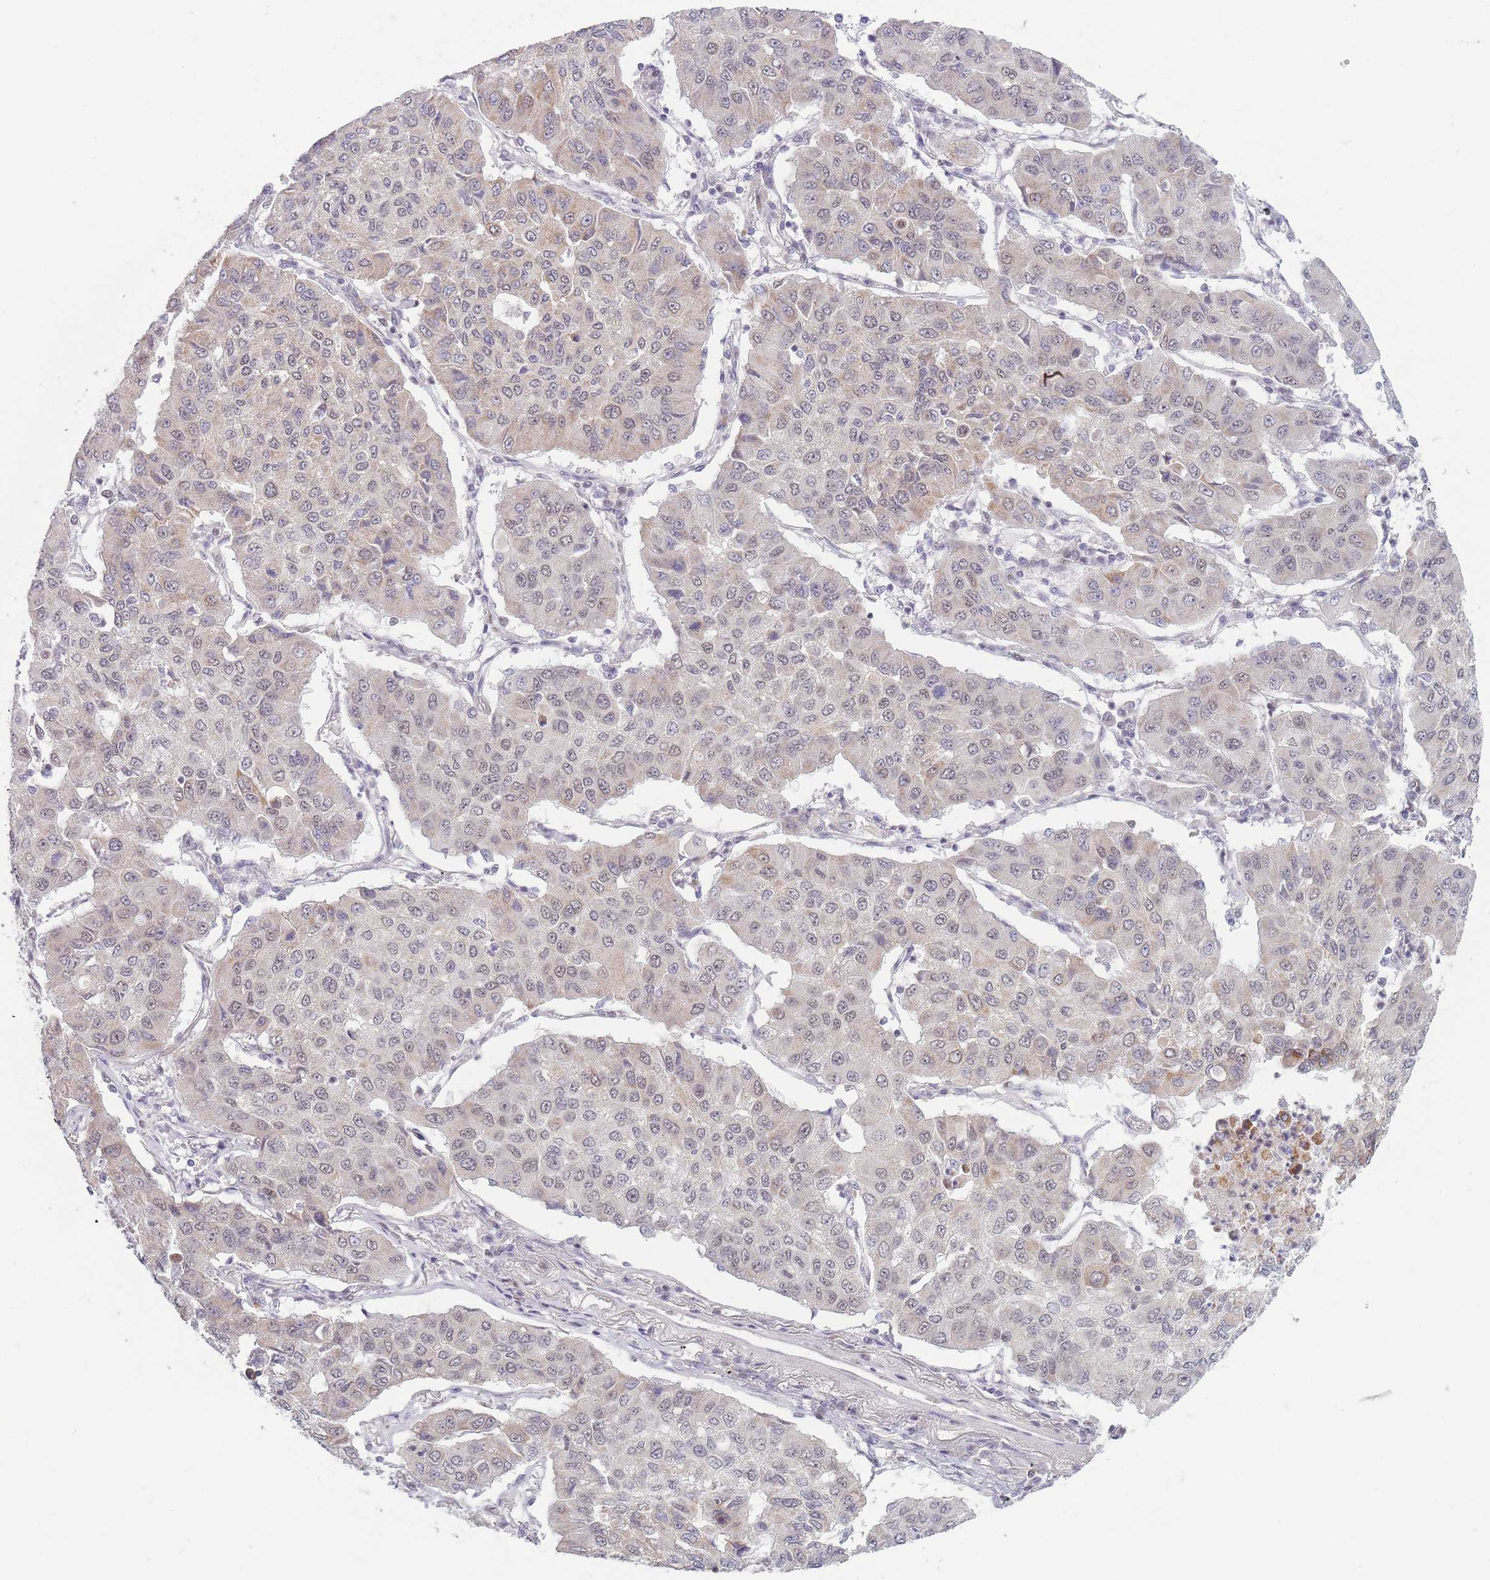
{"staining": {"intensity": "negative", "quantity": "none", "location": "none"}, "tissue": "lung cancer", "cell_type": "Tumor cells", "image_type": "cancer", "snomed": [{"axis": "morphology", "description": "Squamous cell carcinoma, NOS"}, {"axis": "topography", "description": "Lung"}], "caption": "This is an immunohistochemistry (IHC) micrograph of lung squamous cell carcinoma. There is no positivity in tumor cells.", "gene": "ARID3B", "patient": {"sex": "male", "age": 74}}